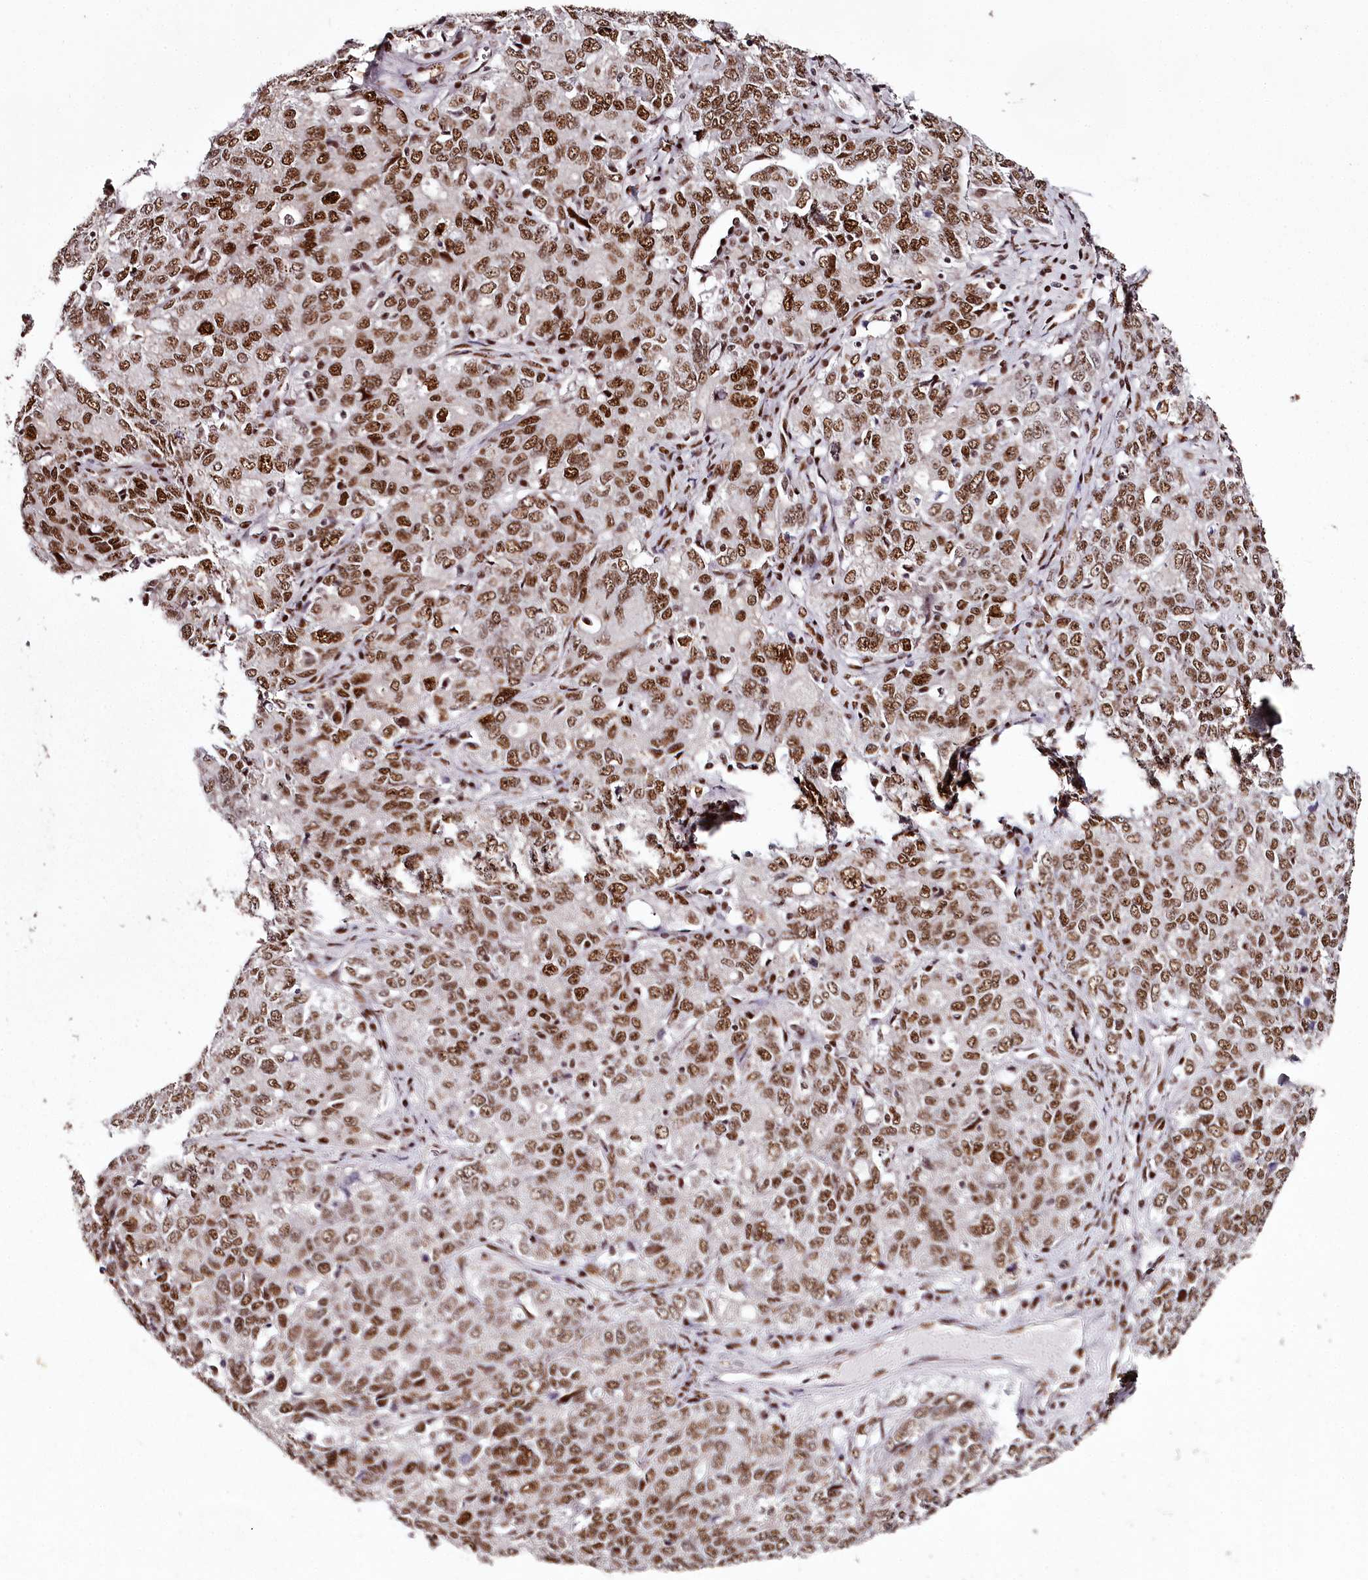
{"staining": {"intensity": "moderate", "quantity": ">75%", "location": "nuclear"}, "tissue": "ovarian cancer", "cell_type": "Tumor cells", "image_type": "cancer", "snomed": [{"axis": "morphology", "description": "Carcinoma, endometroid"}, {"axis": "topography", "description": "Ovary"}], "caption": "DAB immunohistochemical staining of human endometroid carcinoma (ovarian) reveals moderate nuclear protein expression in approximately >75% of tumor cells.", "gene": "PSPC1", "patient": {"sex": "female", "age": 62}}